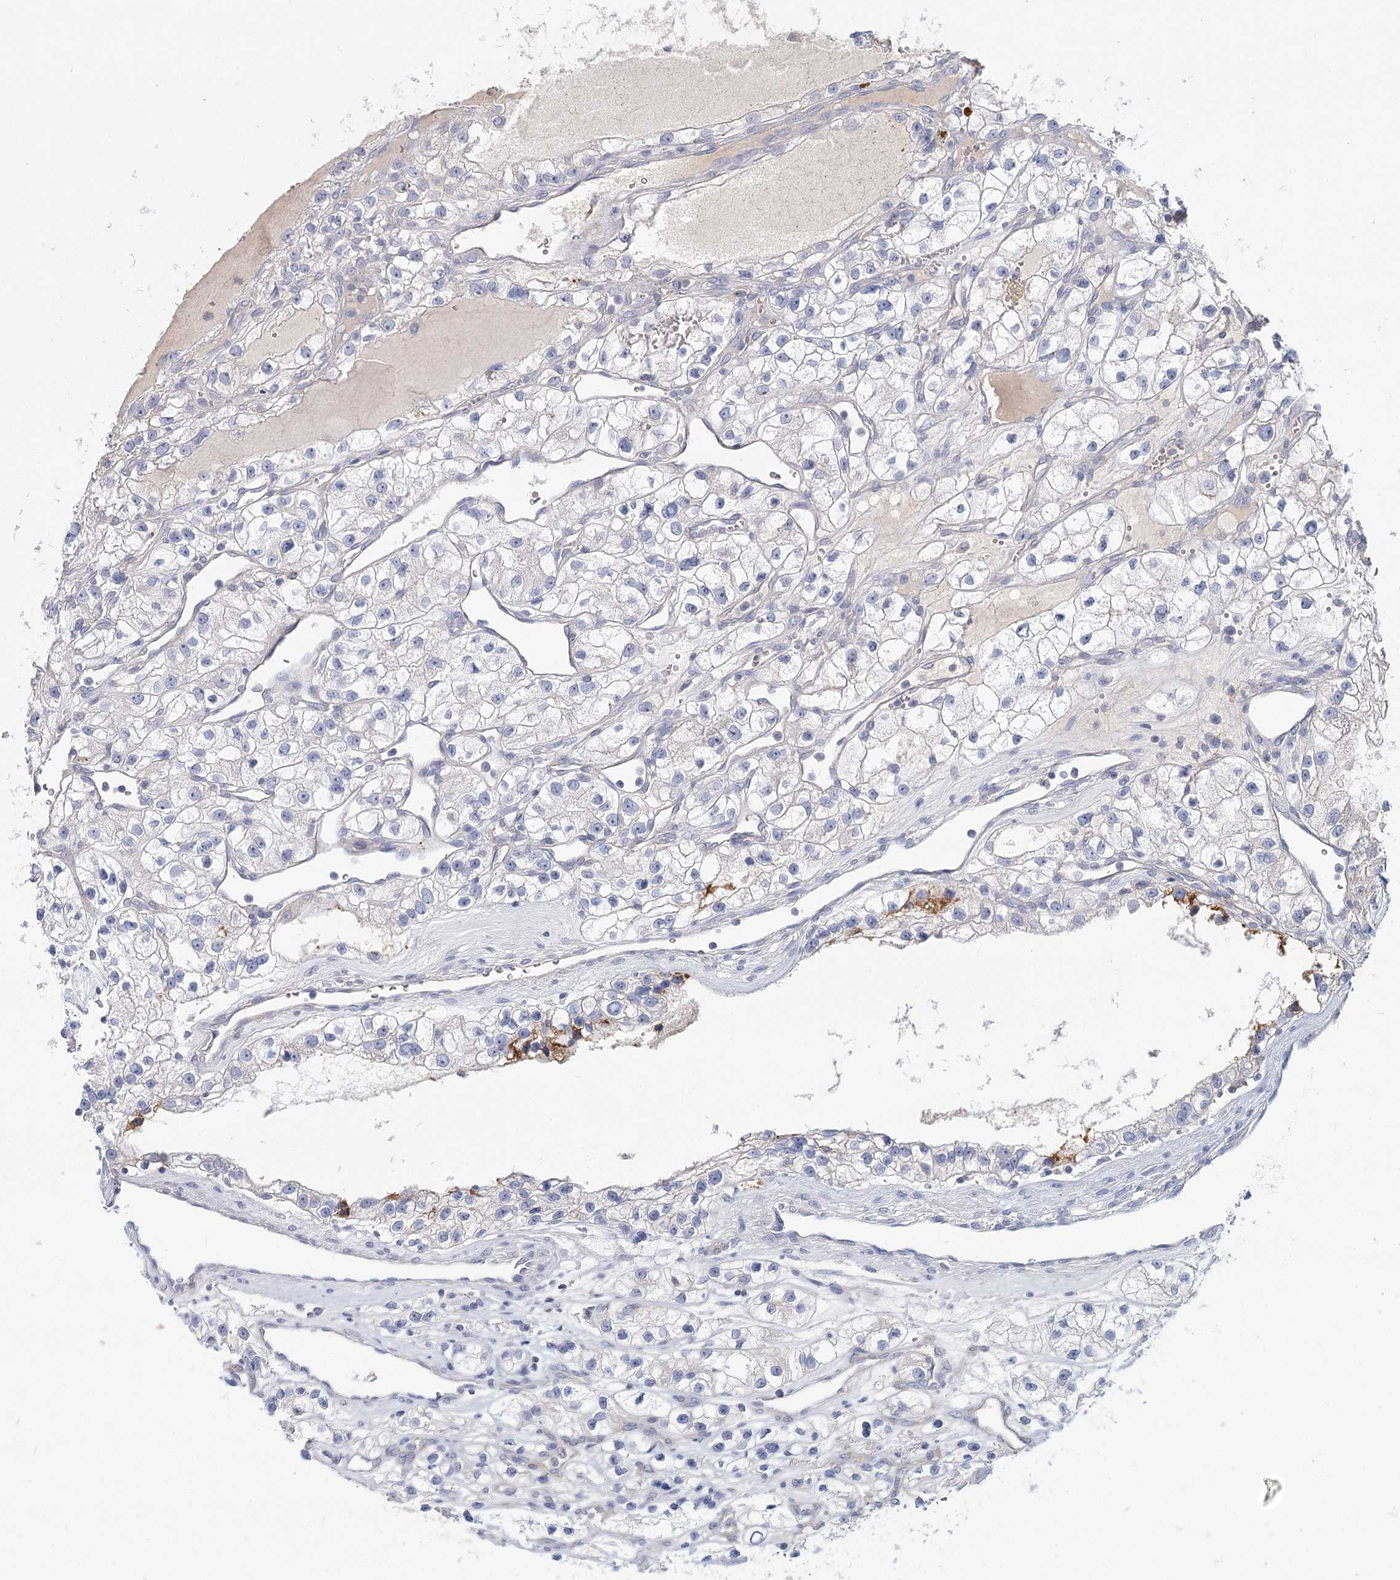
{"staining": {"intensity": "negative", "quantity": "none", "location": "none"}, "tissue": "renal cancer", "cell_type": "Tumor cells", "image_type": "cancer", "snomed": [{"axis": "morphology", "description": "Adenocarcinoma, NOS"}, {"axis": "topography", "description": "Kidney"}], "caption": "Immunohistochemistry micrograph of neoplastic tissue: renal adenocarcinoma stained with DAB (3,3'-diaminobenzidine) displays no significant protein staining in tumor cells.", "gene": "ARHGAP44", "patient": {"sex": "female", "age": 57}}